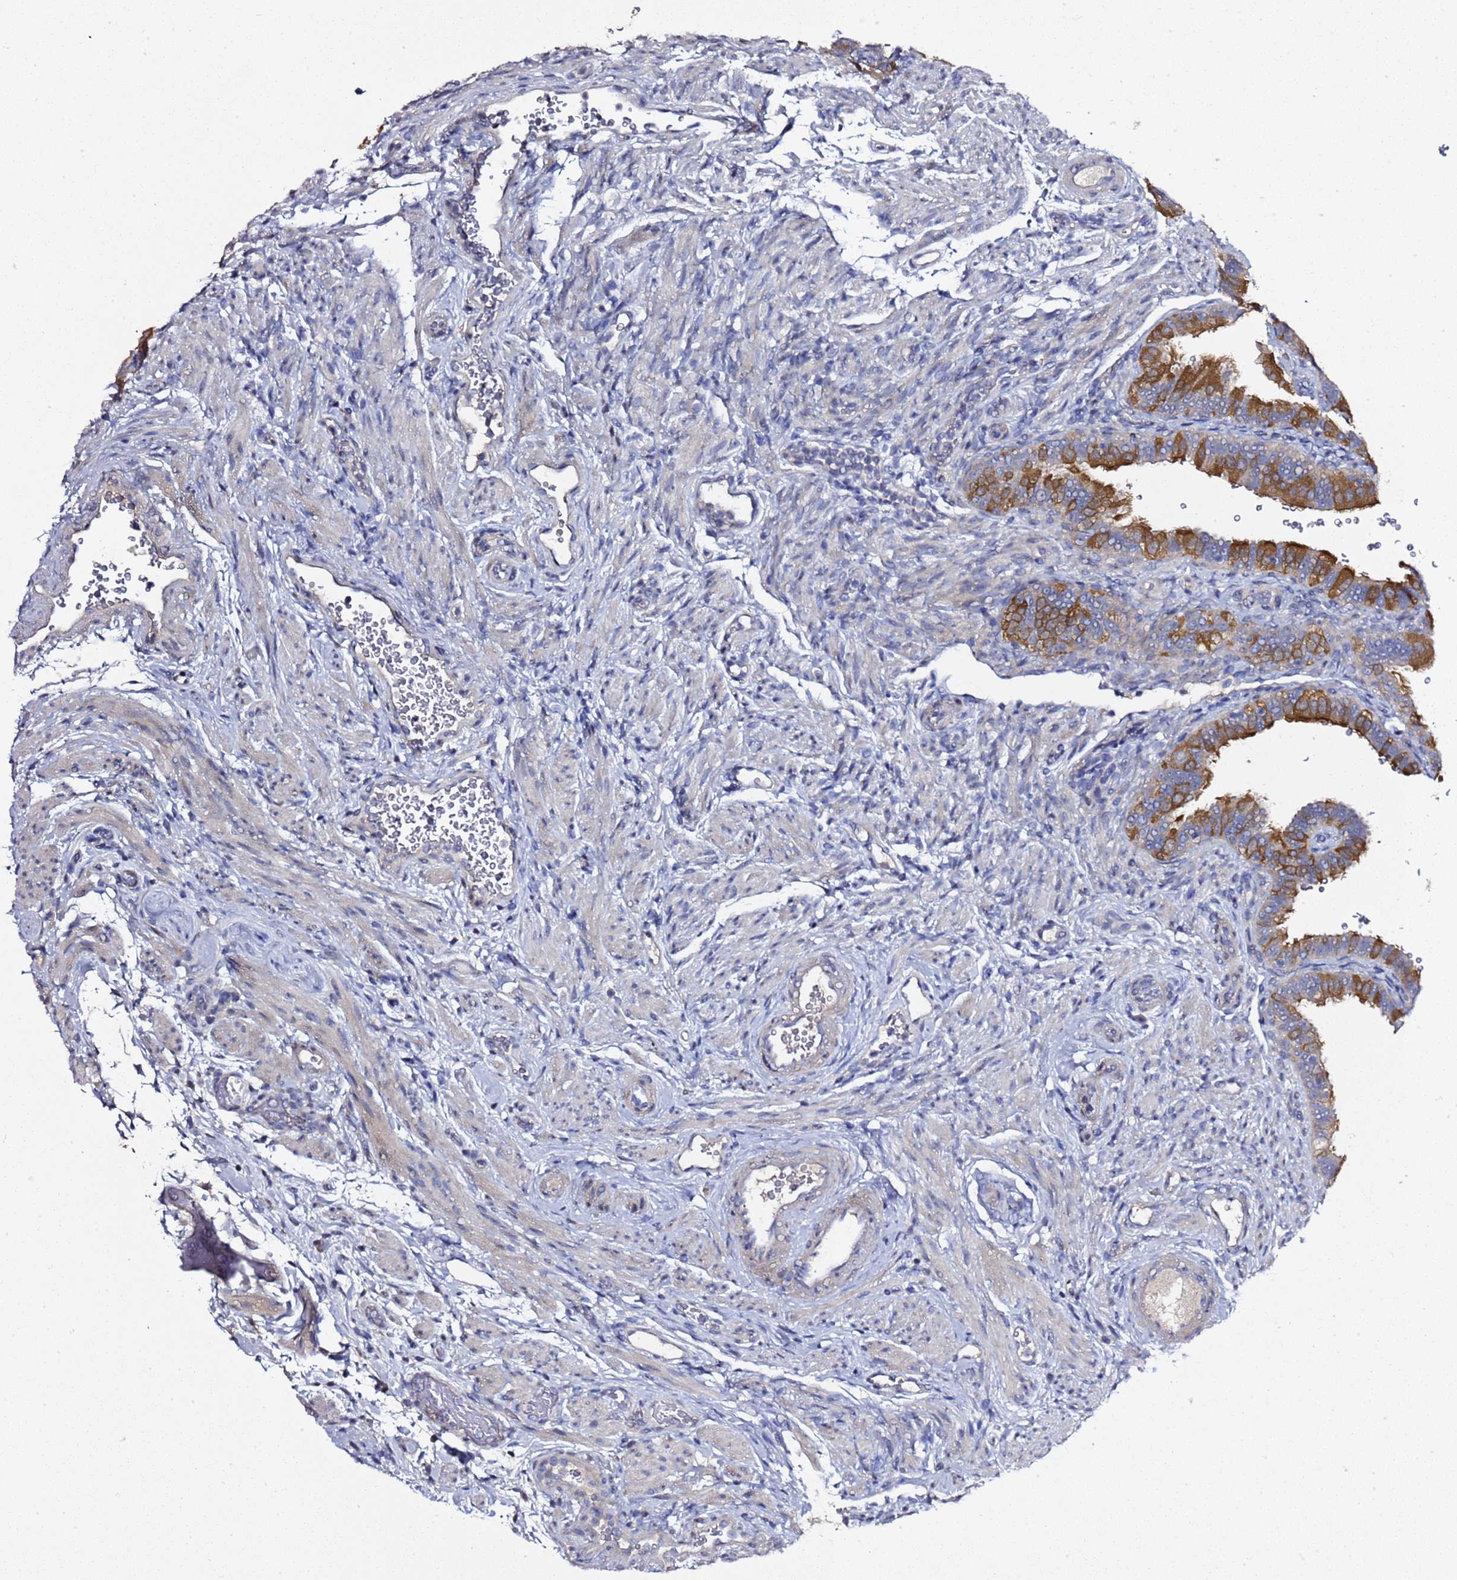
{"staining": {"intensity": "moderate", "quantity": "25%-75%", "location": "cytoplasmic/membranous"}, "tissue": "fallopian tube", "cell_type": "Glandular cells", "image_type": "normal", "snomed": [{"axis": "morphology", "description": "Normal tissue, NOS"}, {"axis": "topography", "description": "Fallopian tube"}], "caption": "Fallopian tube stained with DAB (3,3'-diaminobenzidine) immunohistochemistry shows medium levels of moderate cytoplasmic/membranous staining in about 25%-75% of glandular cells.", "gene": "RABL2A", "patient": {"sex": "female", "age": 41}}